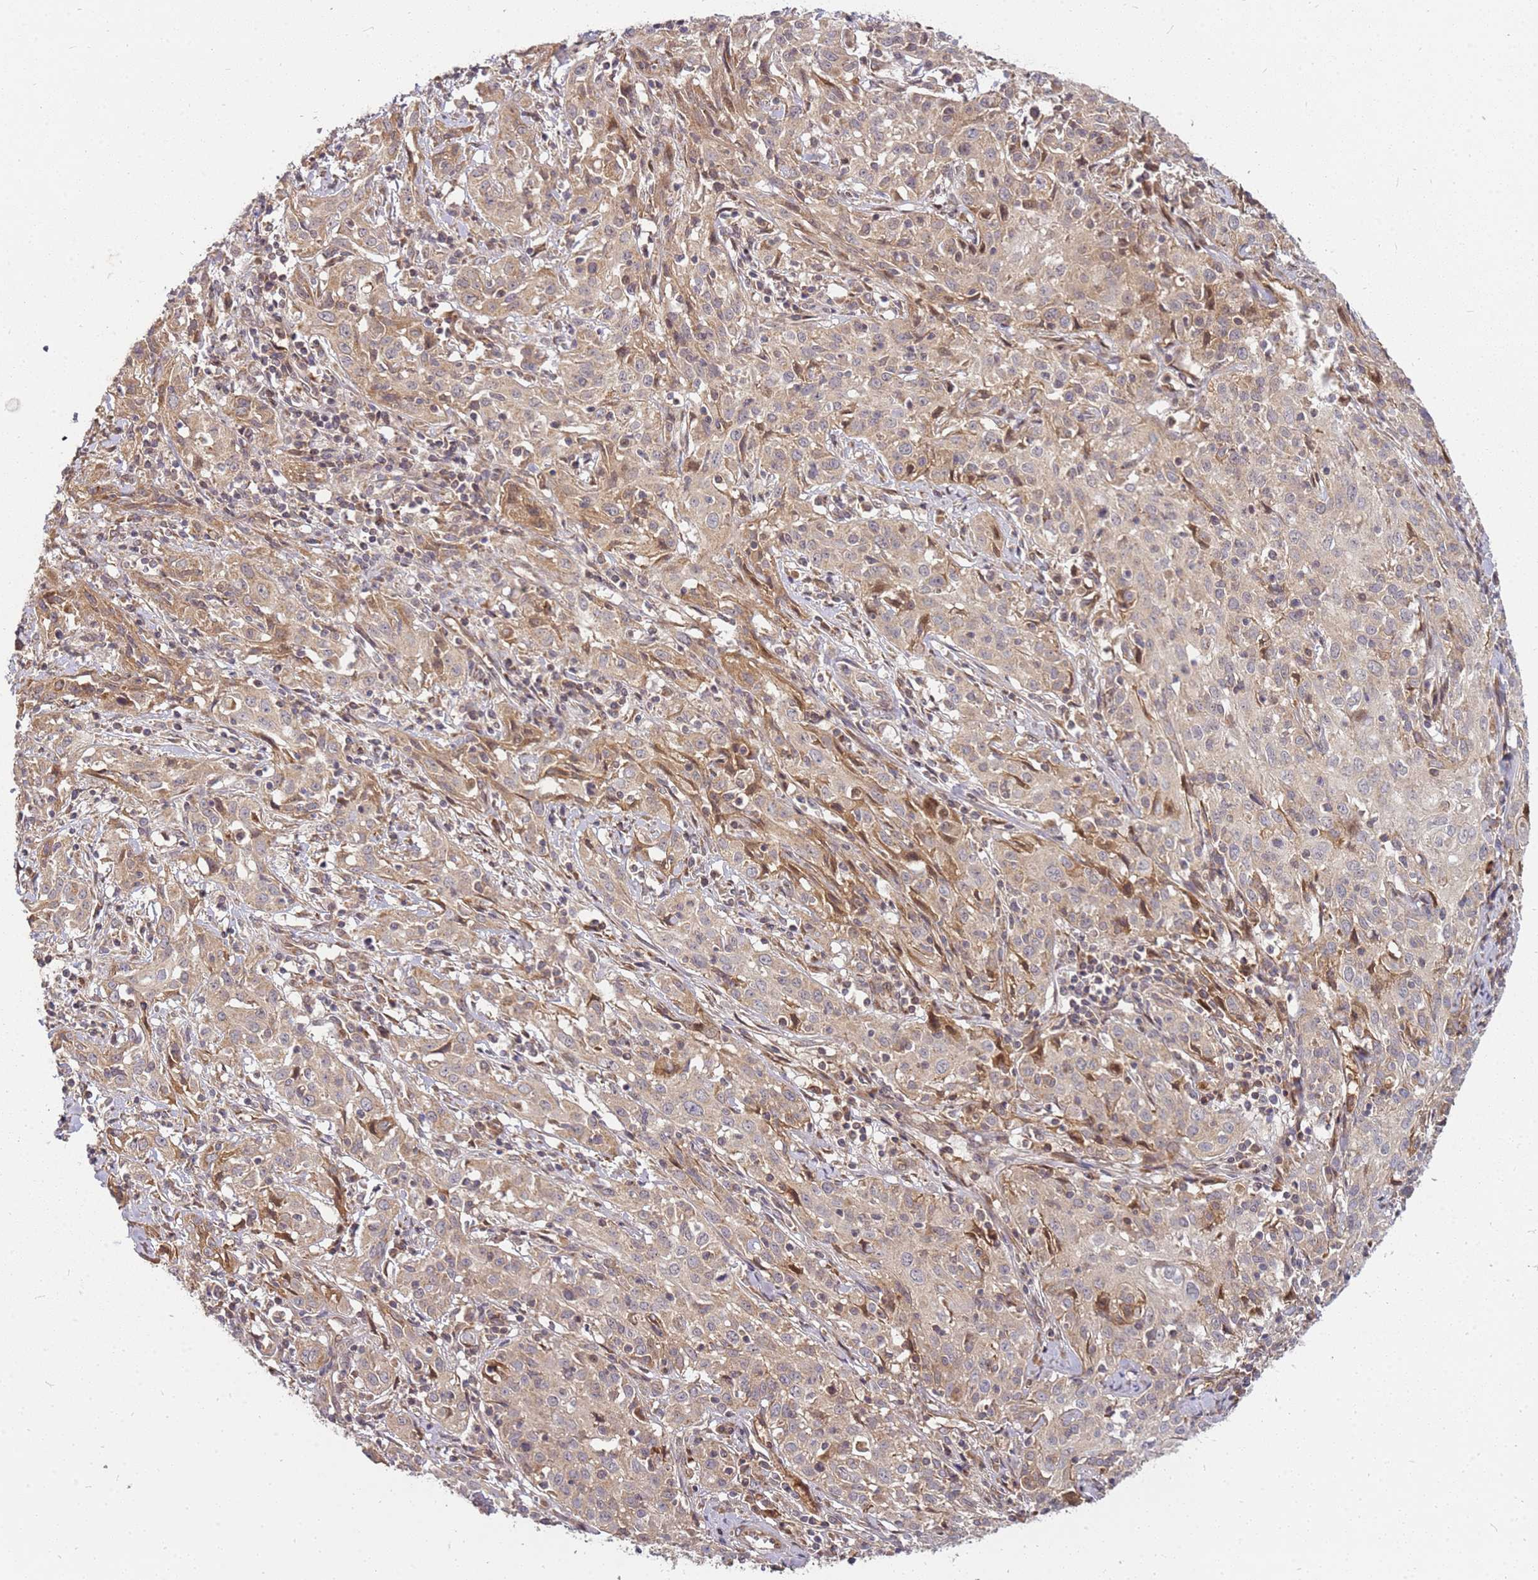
{"staining": {"intensity": "weak", "quantity": "25%-75%", "location": "cytoplasmic/membranous"}, "tissue": "cervical cancer", "cell_type": "Tumor cells", "image_type": "cancer", "snomed": [{"axis": "morphology", "description": "Squamous cell carcinoma, NOS"}, {"axis": "topography", "description": "Cervix"}], "caption": "This photomicrograph reveals immunohistochemistry staining of squamous cell carcinoma (cervical), with low weak cytoplasmic/membranous staining in about 25%-75% of tumor cells.", "gene": "CCDC159", "patient": {"sex": "female", "age": 57}}